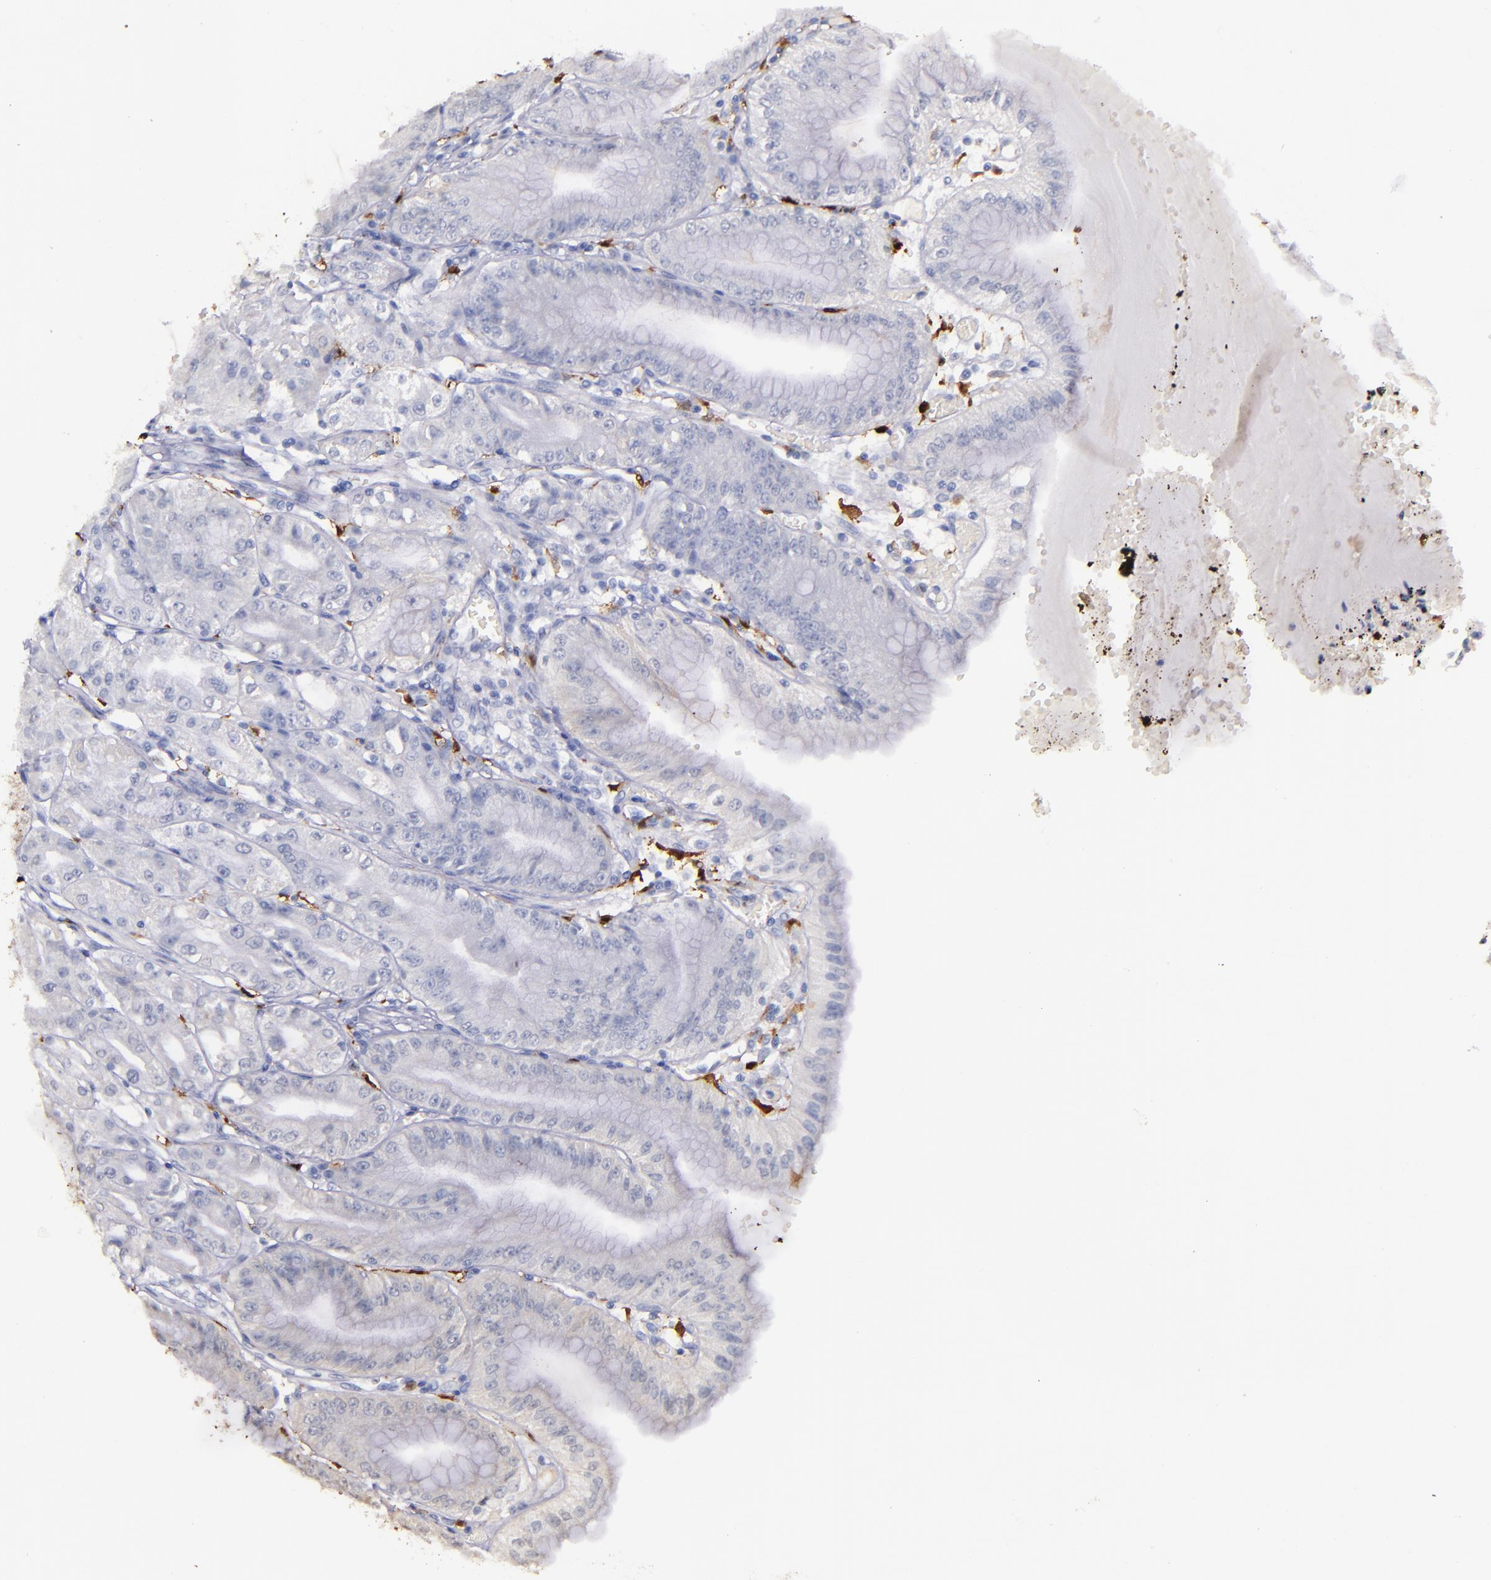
{"staining": {"intensity": "weak", "quantity": "<25%", "location": "cytoplasmic/membranous"}, "tissue": "stomach", "cell_type": "Glandular cells", "image_type": "normal", "snomed": [{"axis": "morphology", "description": "Normal tissue, NOS"}, {"axis": "topography", "description": "Stomach, lower"}], "caption": "DAB (3,3'-diaminobenzidine) immunohistochemical staining of normal stomach reveals no significant expression in glandular cells.", "gene": "F13A1", "patient": {"sex": "male", "age": 71}}